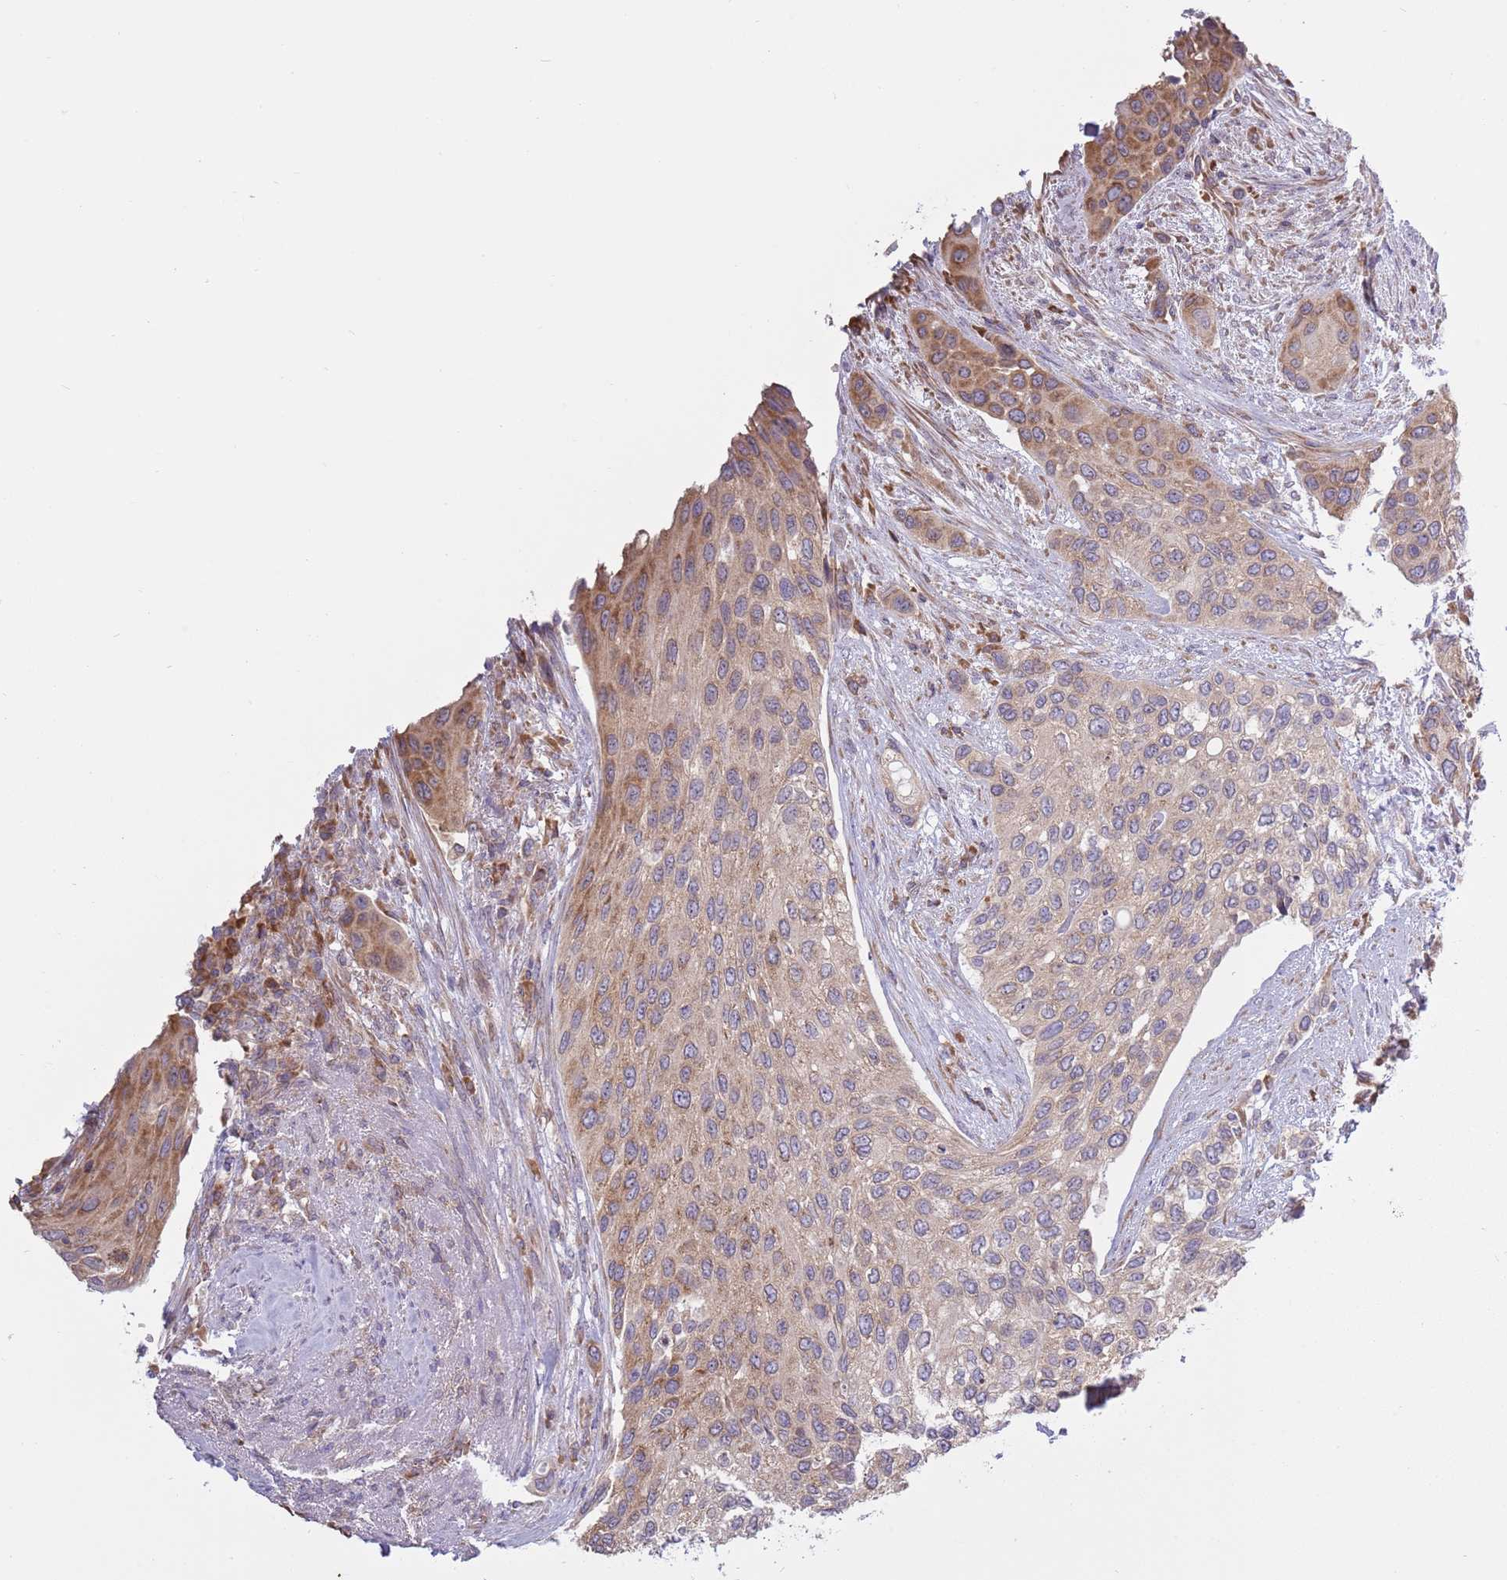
{"staining": {"intensity": "weak", "quantity": "25%-75%", "location": "cytoplasmic/membranous"}, "tissue": "urothelial cancer", "cell_type": "Tumor cells", "image_type": "cancer", "snomed": [{"axis": "morphology", "description": "Normal tissue, NOS"}, {"axis": "morphology", "description": "Urothelial carcinoma, High grade"}, {"axis": "topography", "description": "Vascular tissue"}, {"axis": "topography", "description": "Urinary bladder"}], "caption": "Protein staining of high-grade urothelial carcinoma tissue shows weak cytoplasmic/membranous expression in about 25%-75% of tumor cells. The staining was performed using DAB to visualize the protein expression in brown, while the nuclei were stained in blue with hematoxylin (Magnification: 20x).", "gene": "RPL17-C18orf32", "patient": {"sex": "female", "age": 56}}